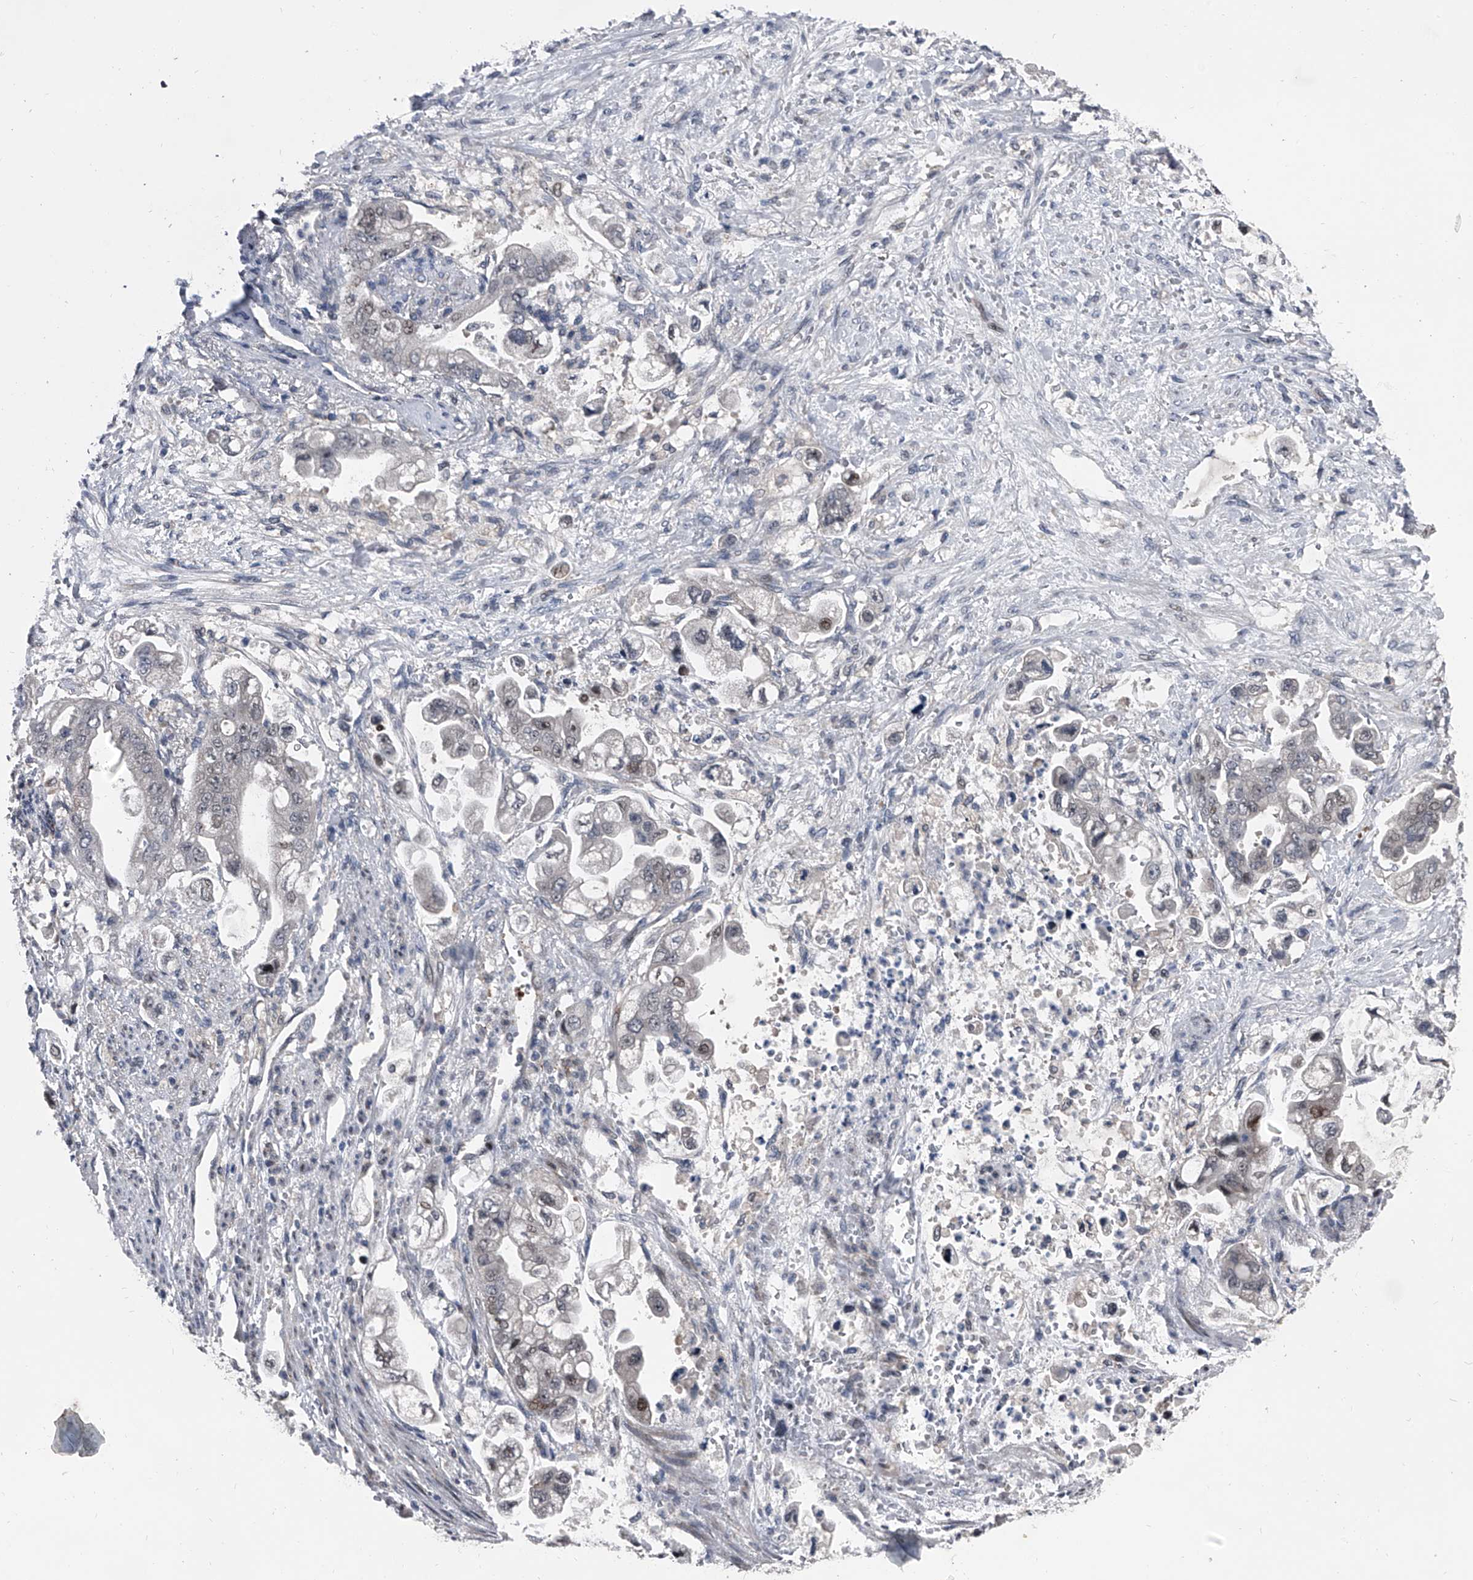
{"staining": {"intensity": "negative", "quantity": "none", "location": "none"}, "tissue": "stomach cancer", "cell_type": "Tumor cells", "image_type": "cancer", "snomed": [{"axis": "morphology", "description": "Adenocarcinoma, NOS"}, {"axis": "topography", "description": "Stomach"}], "caption": "Immunohistochemistry (IHC) of human adenocarcinoma (stomach) exhibits no positivity in tumor cells.", "gene": "ELK4", "patient": {"sex": "male", "age": 62}}